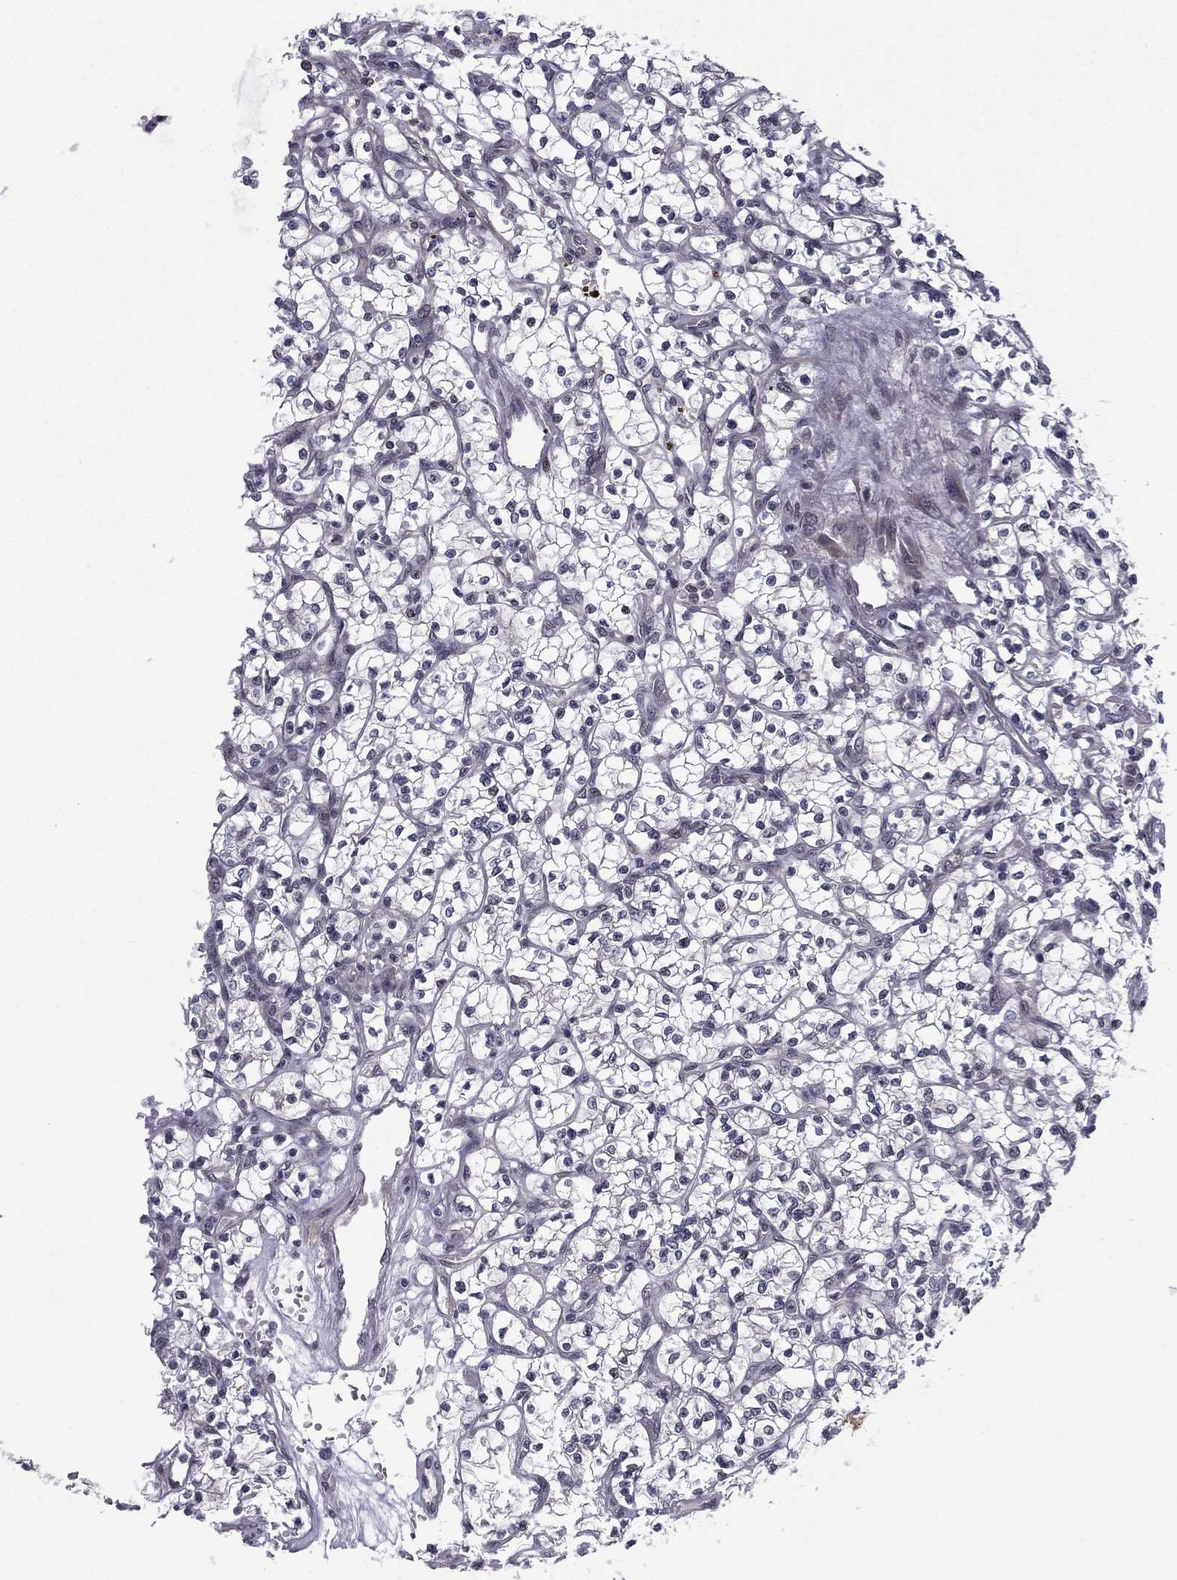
{"staining": {"intensity": "negative", "quantity": "none", "location": "none"}, "tissue": "renal cancer", "cell_type": "Tumor cells", "image_type": "cancer", "snomed": [{"axis": "morphology", "description": "Adenocarcinoma, NOS"}, {"axis": "topography", "description": "Kidney"}], "caption": "Immunohistochemistry of human renal cancer shows no expression in tumor cells. (Brightfield microscopy of DAB IHC at high magnification).", "gene": "ACTRT2", "patient": {"sex": "female", "age": 64}}